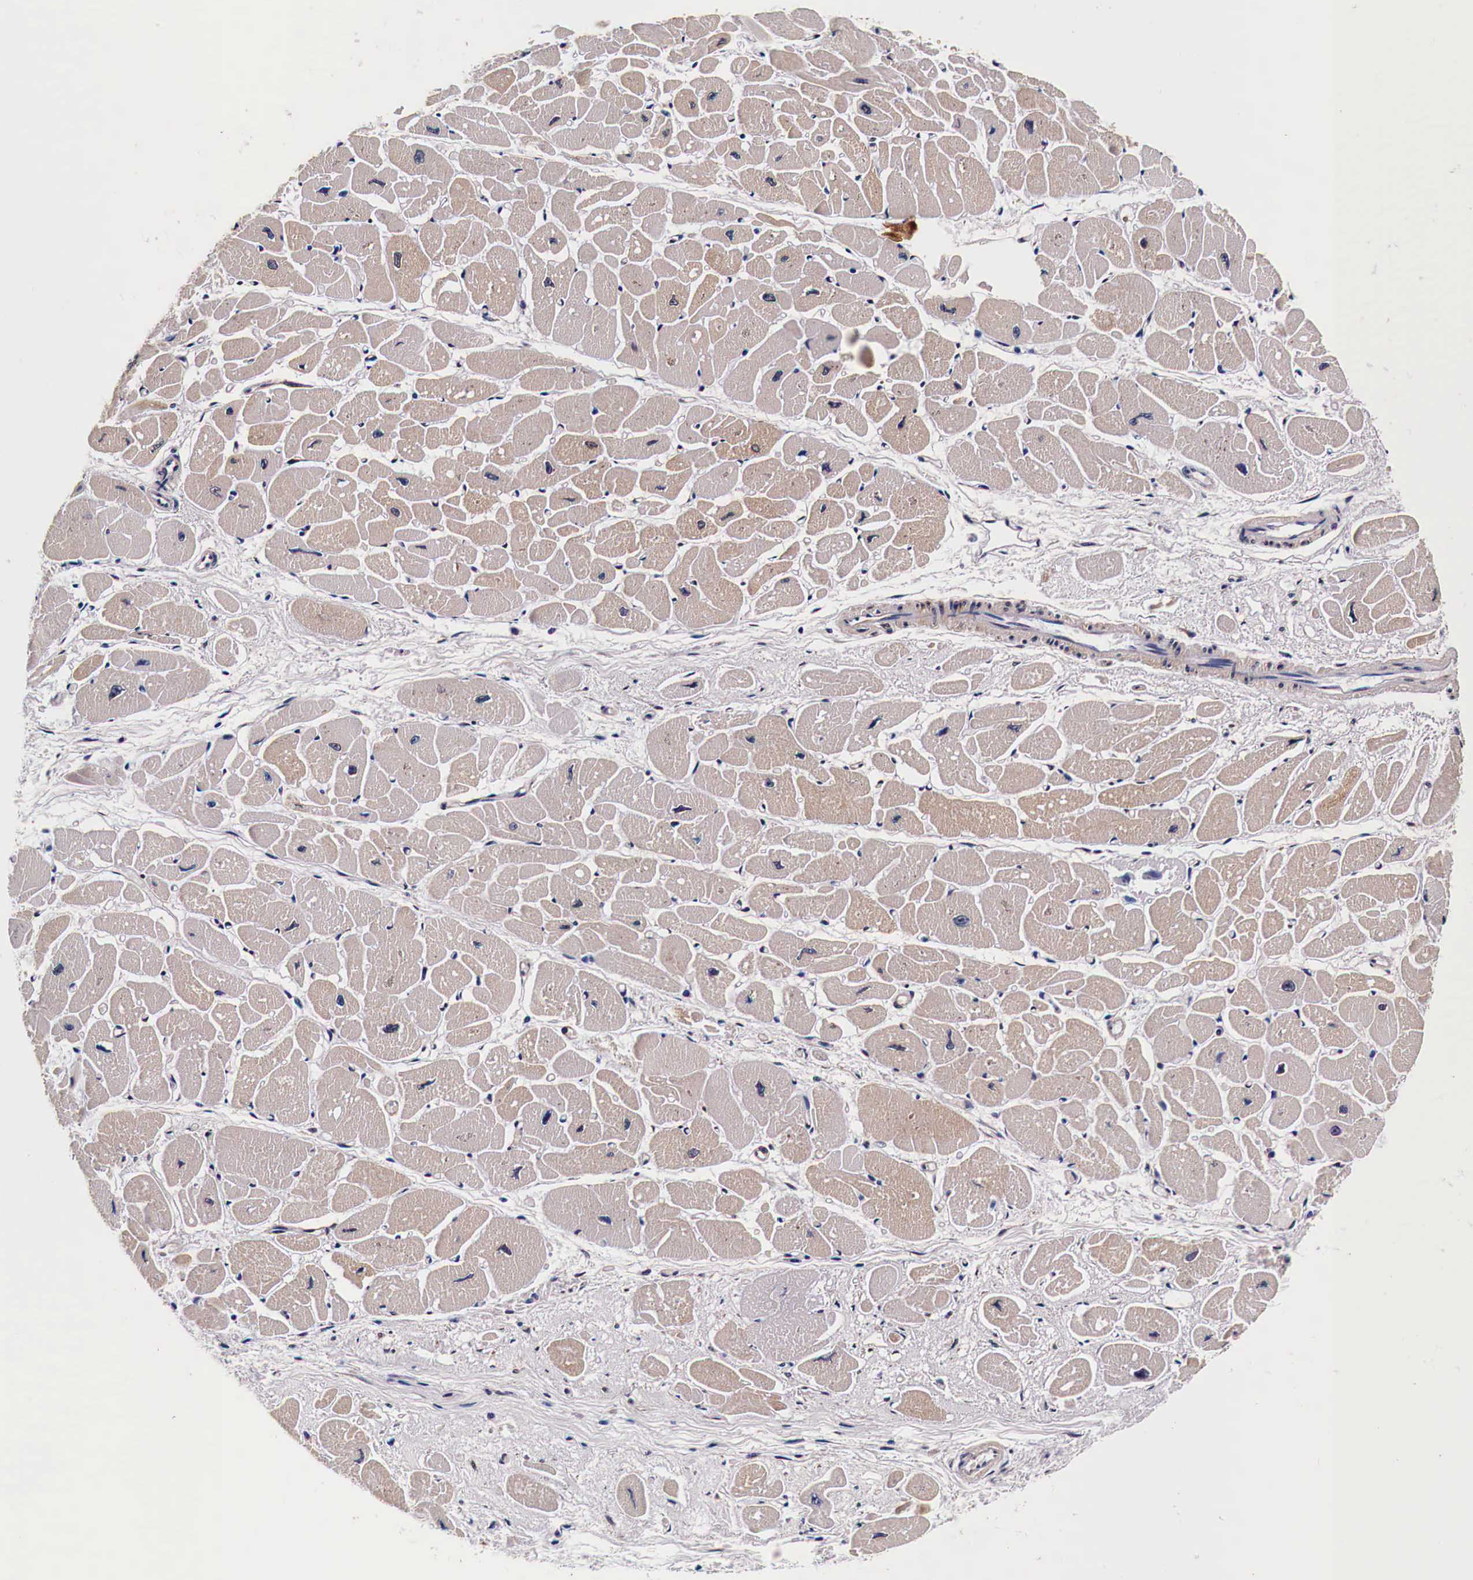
{"staining": {"intensity": "weak", "quantity": ">75%", "location": "cytoplasmic/membranous"}, "tissue": "heart muscle", "cell_type": "Cardiomyocytes", "image_type": "normal", "snomed": [{"axis": "morphology", "description": "Normal tissue, NOS"}, {"axis": "topography", "description": "Heart"}], "caption": "Unremarkable heart muscle demonstrates weak cytoplasmic/membranous staining in approximately >75% of cardiomyocytes, visualized by immunohistochemistry. (DAB = brown stain, brightfield microscopy at high magnification).", "gene": "HSPB1", "patient": {"sex": "female", "age": 54}}